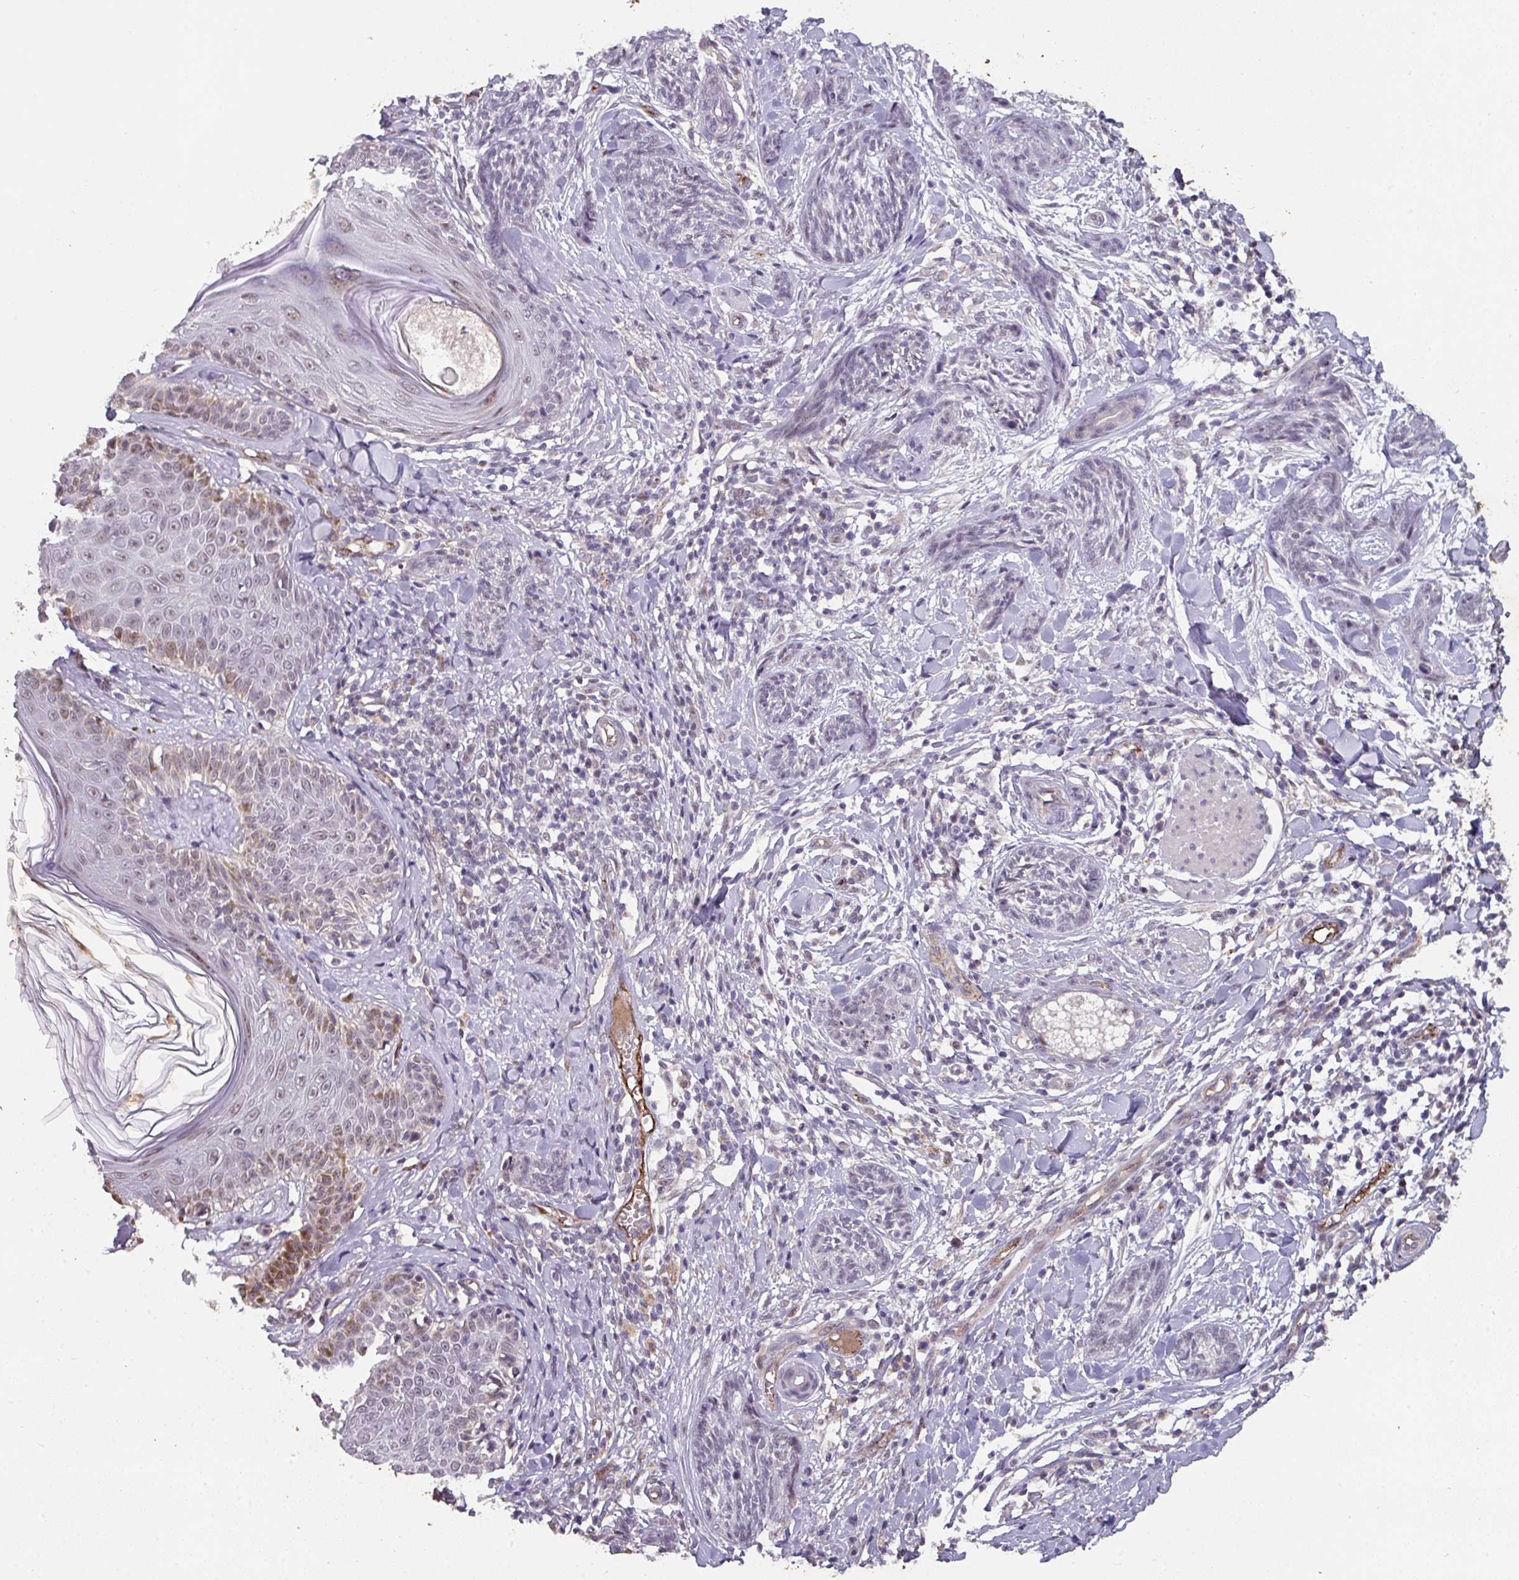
{"staining": {"intensity": "negative", "quantity": "none", "location": "none"}, "tissue": "skin cancer", "cell_type": "Tumor cells", "image_type": "cancer", "snomed": [{"axis": "morphology", "description": "Basal cell carcinoma"}, {"axis": "topography", "description": "Skin"}], "caption": "Tumor cells show no significant expression in skin basal cell carcinoma. Brightfield microscopy of immunohistochemistry (IHC) stained with DAB (brown) and hematoxylin (blue), captured at high magnification.", "gene": "SIDT2", "patient": {"sex": "male", "age": 73}}